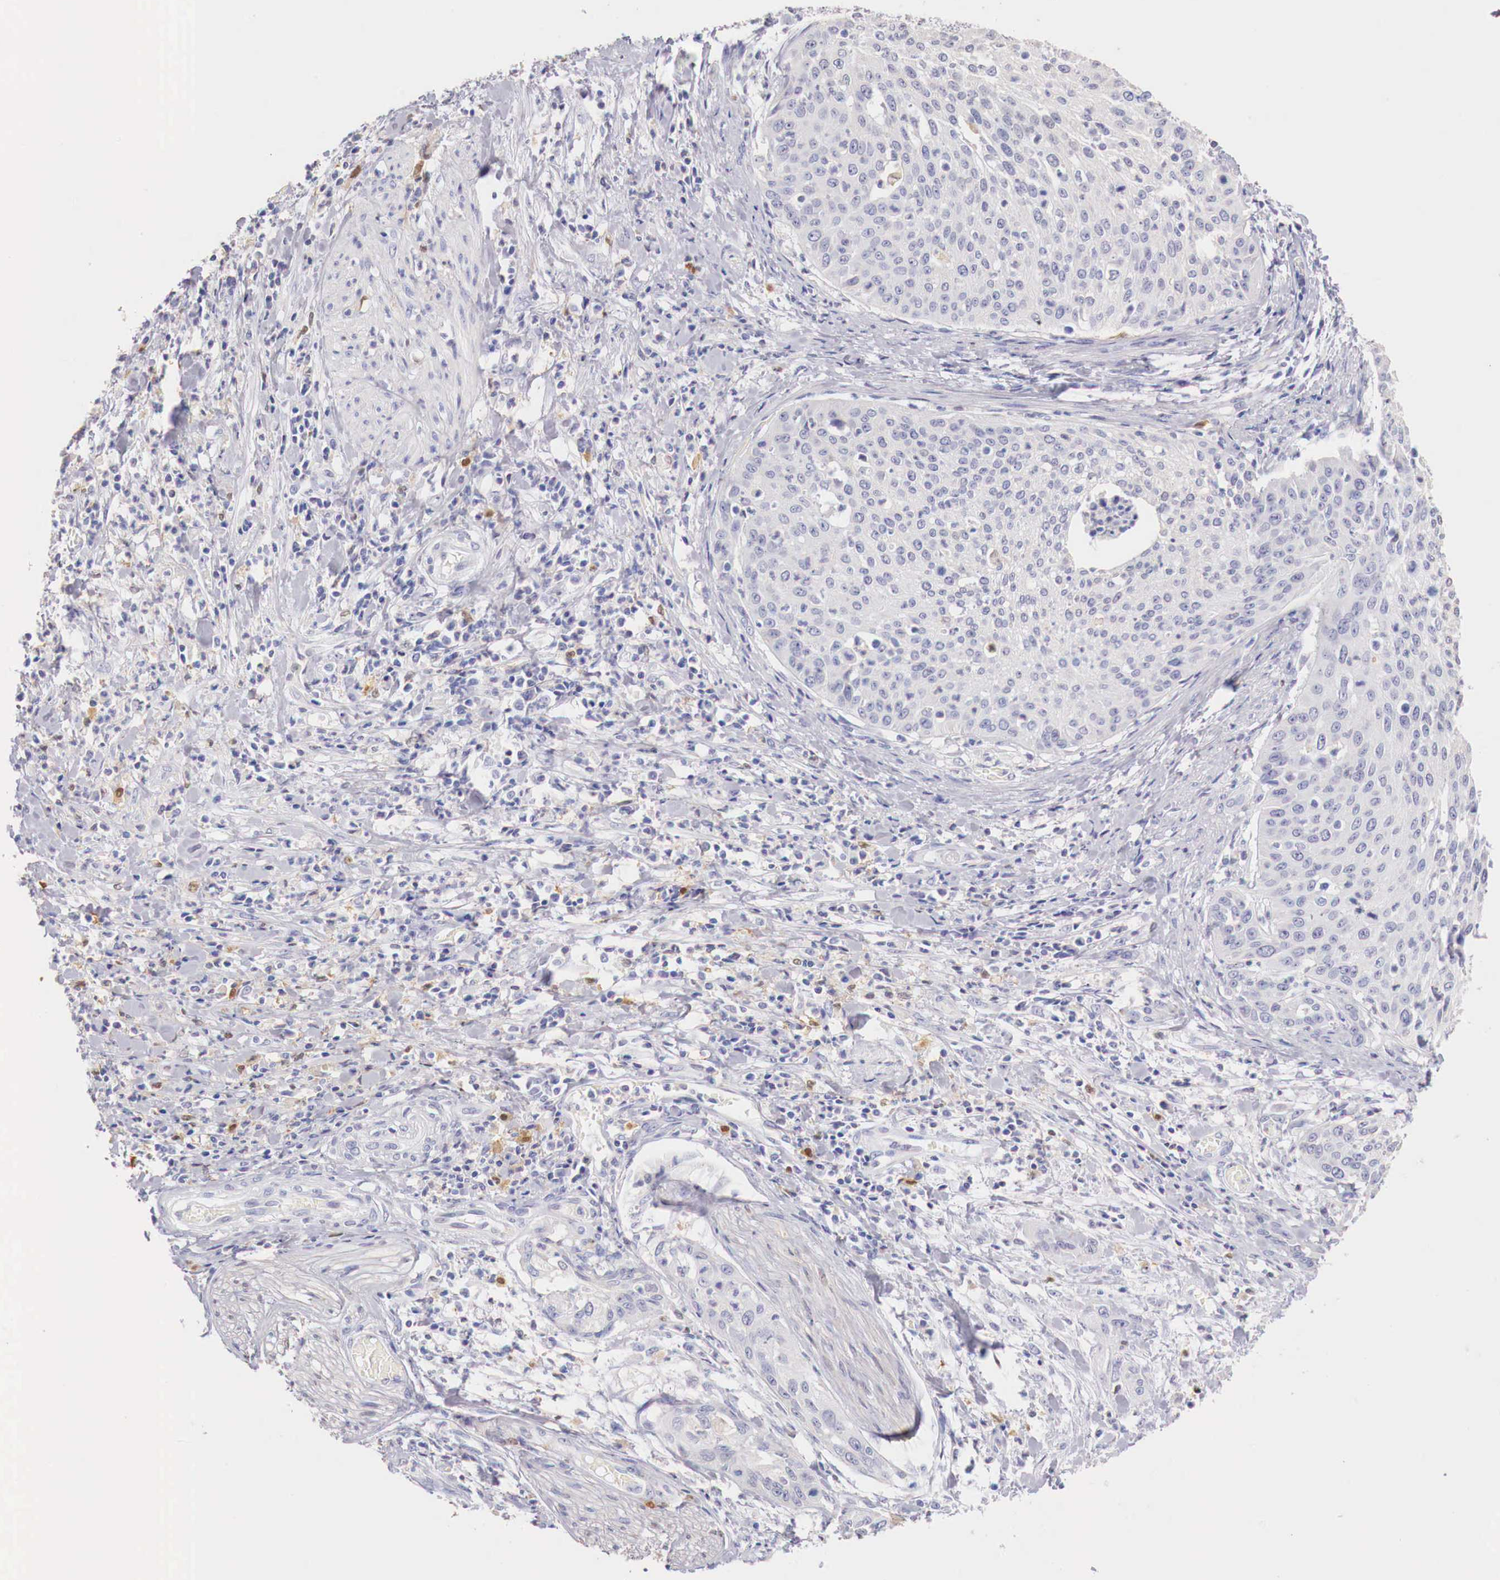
{"staining": {"intensity": "negative", "quantity": "none", "location": "none"}, "tissue": "cervical cancer", "cell_type": "Tumor cells", "image_type": "cancer", "snomed": [{"axis": "morphology", "description": "Squamous cell carcinoma, NOS"}, {"axis": "topography", "description": "Cervix"}], "caption": "There is no significant expression in tumor cells of cervical cancer (squamous cell carcinoma).", "gene": "RENBP", "patient": {"sex": "female", "age": 41}}